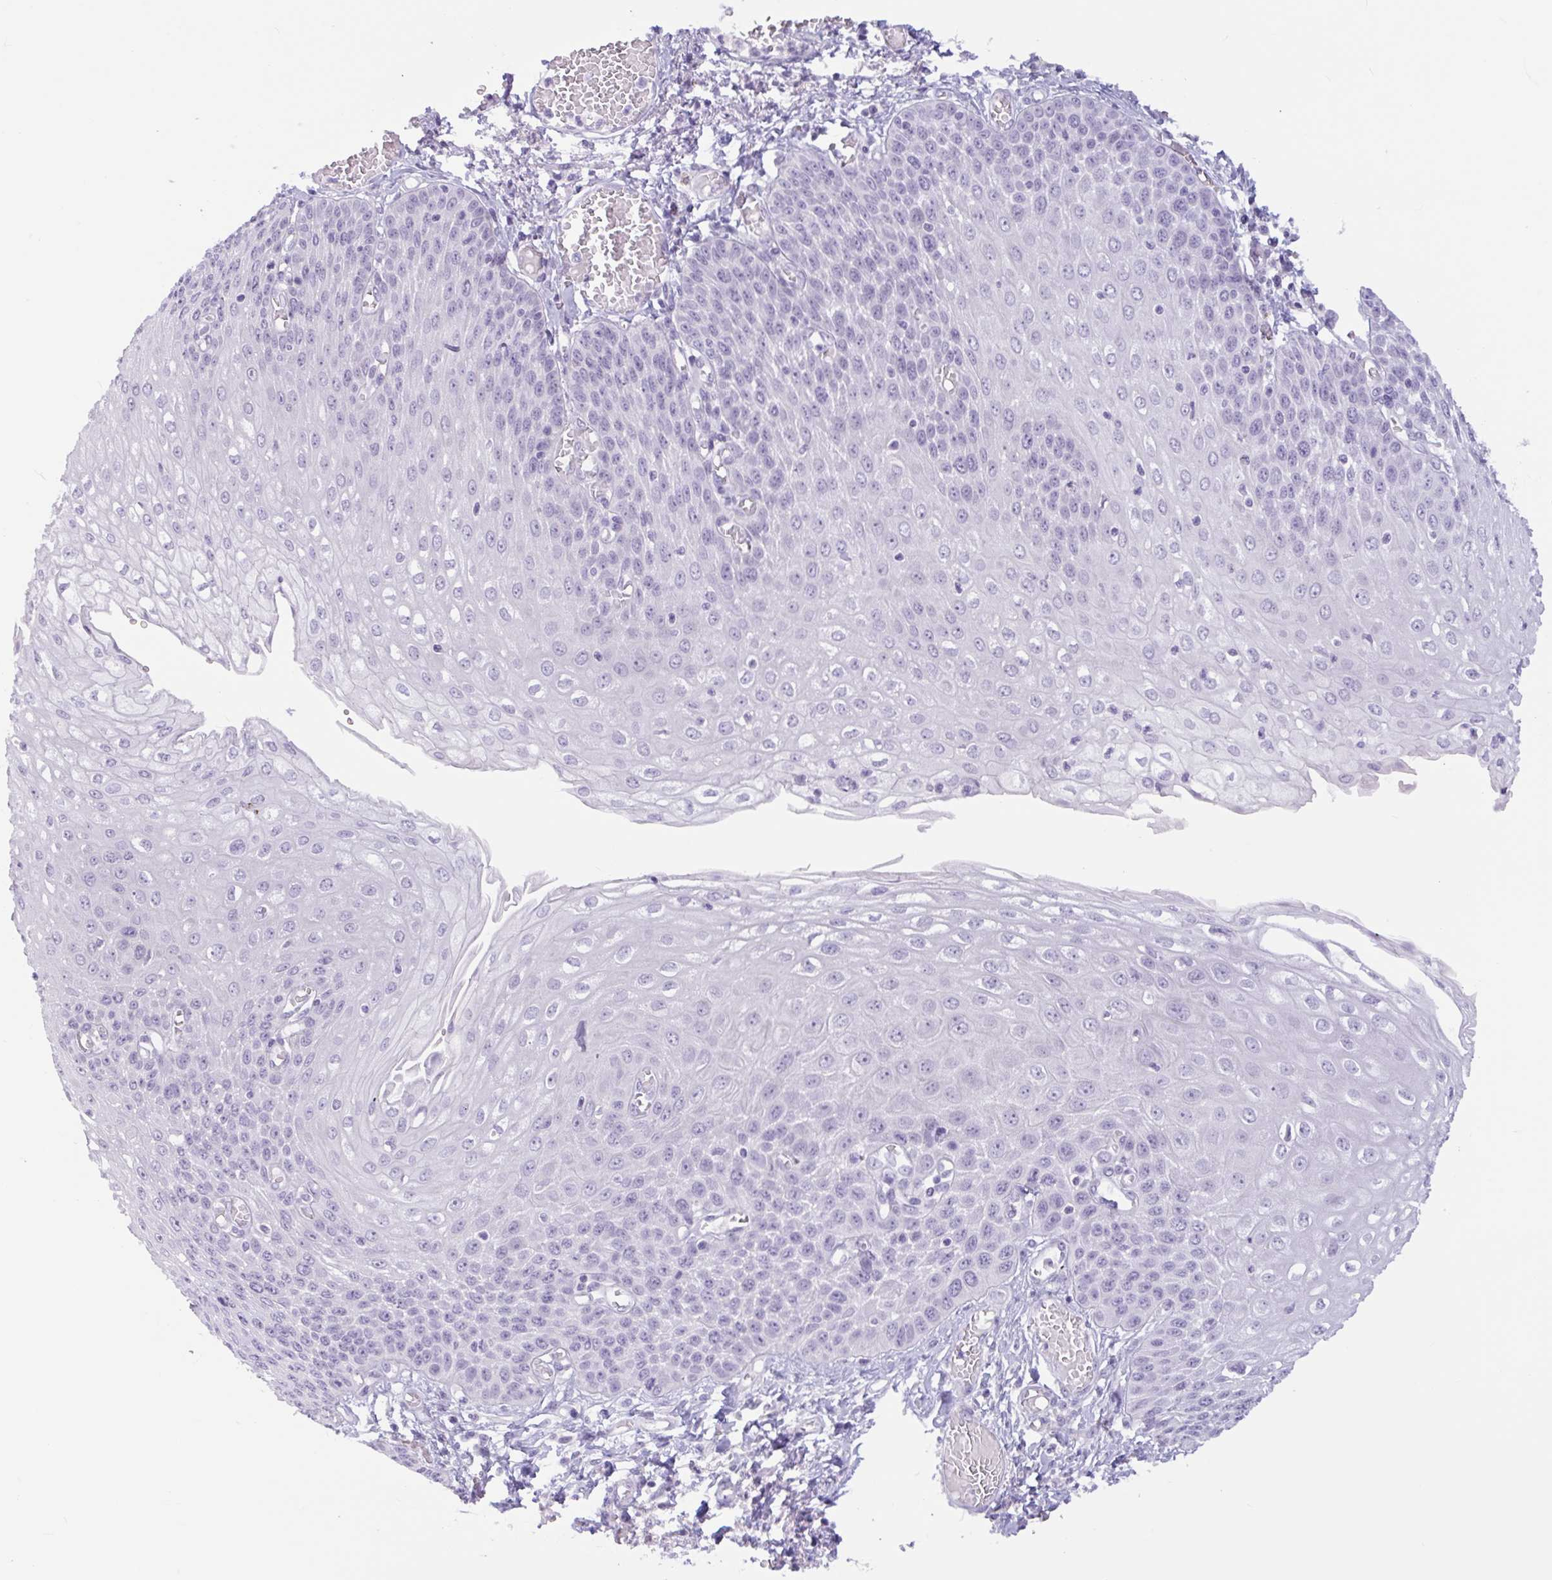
{"staining": {"intensity": "negative", "quantity": "none", "location": "none"}, "tissue": "esophagus", "cell_type": "Squamous epithelial cells", "image_type": "normal", "snomed": [{"axis": "morphology", "description": "Normal tissue, NOS"}, {"axis": "morphology", "description": "Adenocarcinoma, NOS"}, {"axis": "topography", "description": "Esophagus"}], "caption": "There is no significant staining in squamous epithelial cells of esophagus. (Brightfield microscopy of DAB immunohistochemistry at high magnification).", "gene": "CTSE", "patient": {"sex": "male", "age": 81}}